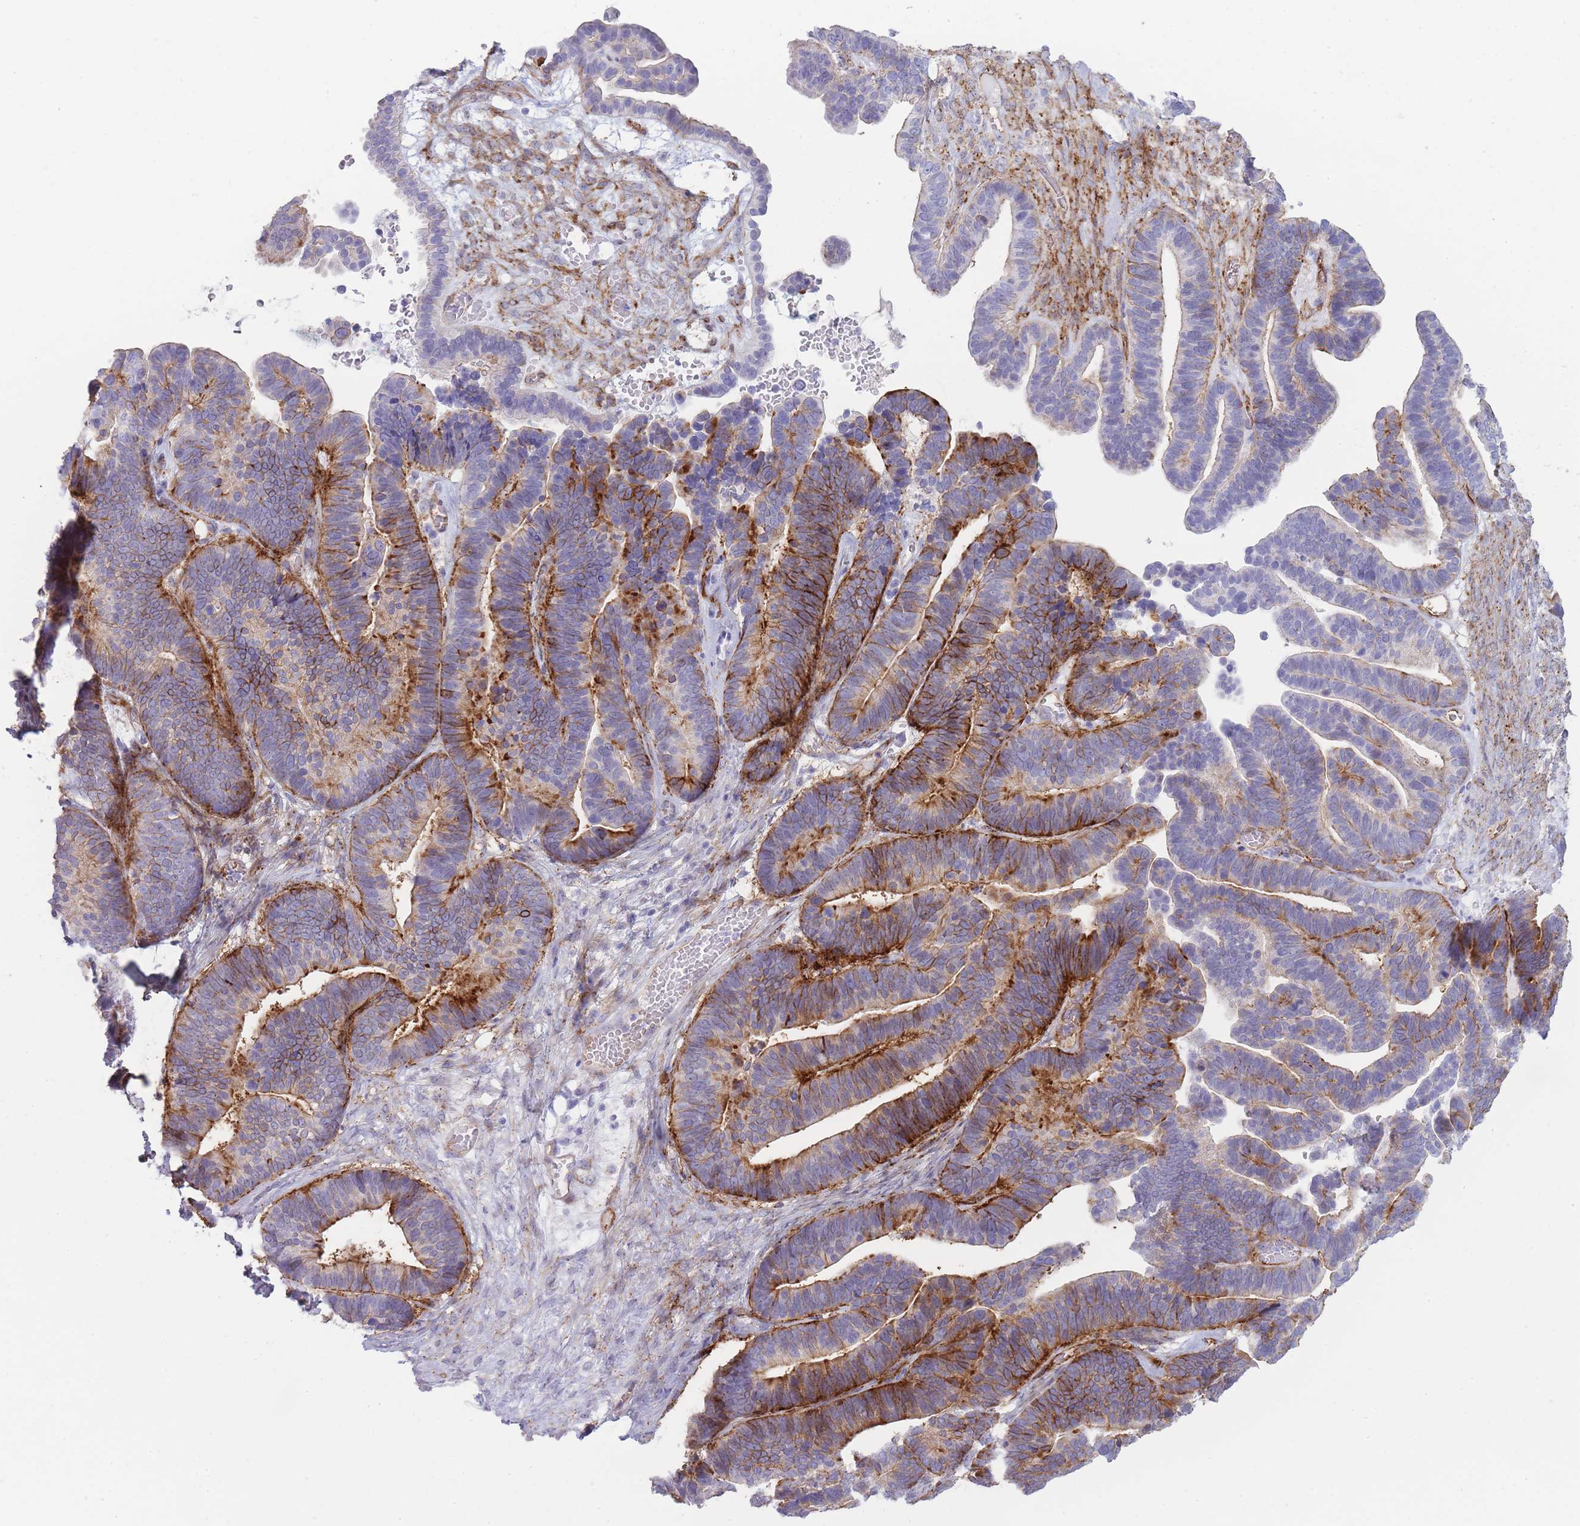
{"staining": {"intensity": "strong", "quantity": "25%-75%", "location": "cytoplasmic/membranous"}, "tissue": "ovarian cancer", "cell_type": "Tumor cells", "image_type": "cancer", "snomed": [{"axis": "morphology", "description": "Cystadenocarcinoma, serous, NOS"}, {"axis": "topography", "description": "Ovary"}], "caption": "A brown stain labels strong cytoplasmic/membranous staining of a protein in human ovarian cancer (serous cystadenocarcinoma) tumor cells.", "gene": "UTP14A", "patient": {"sex": "female", "age": 56}}